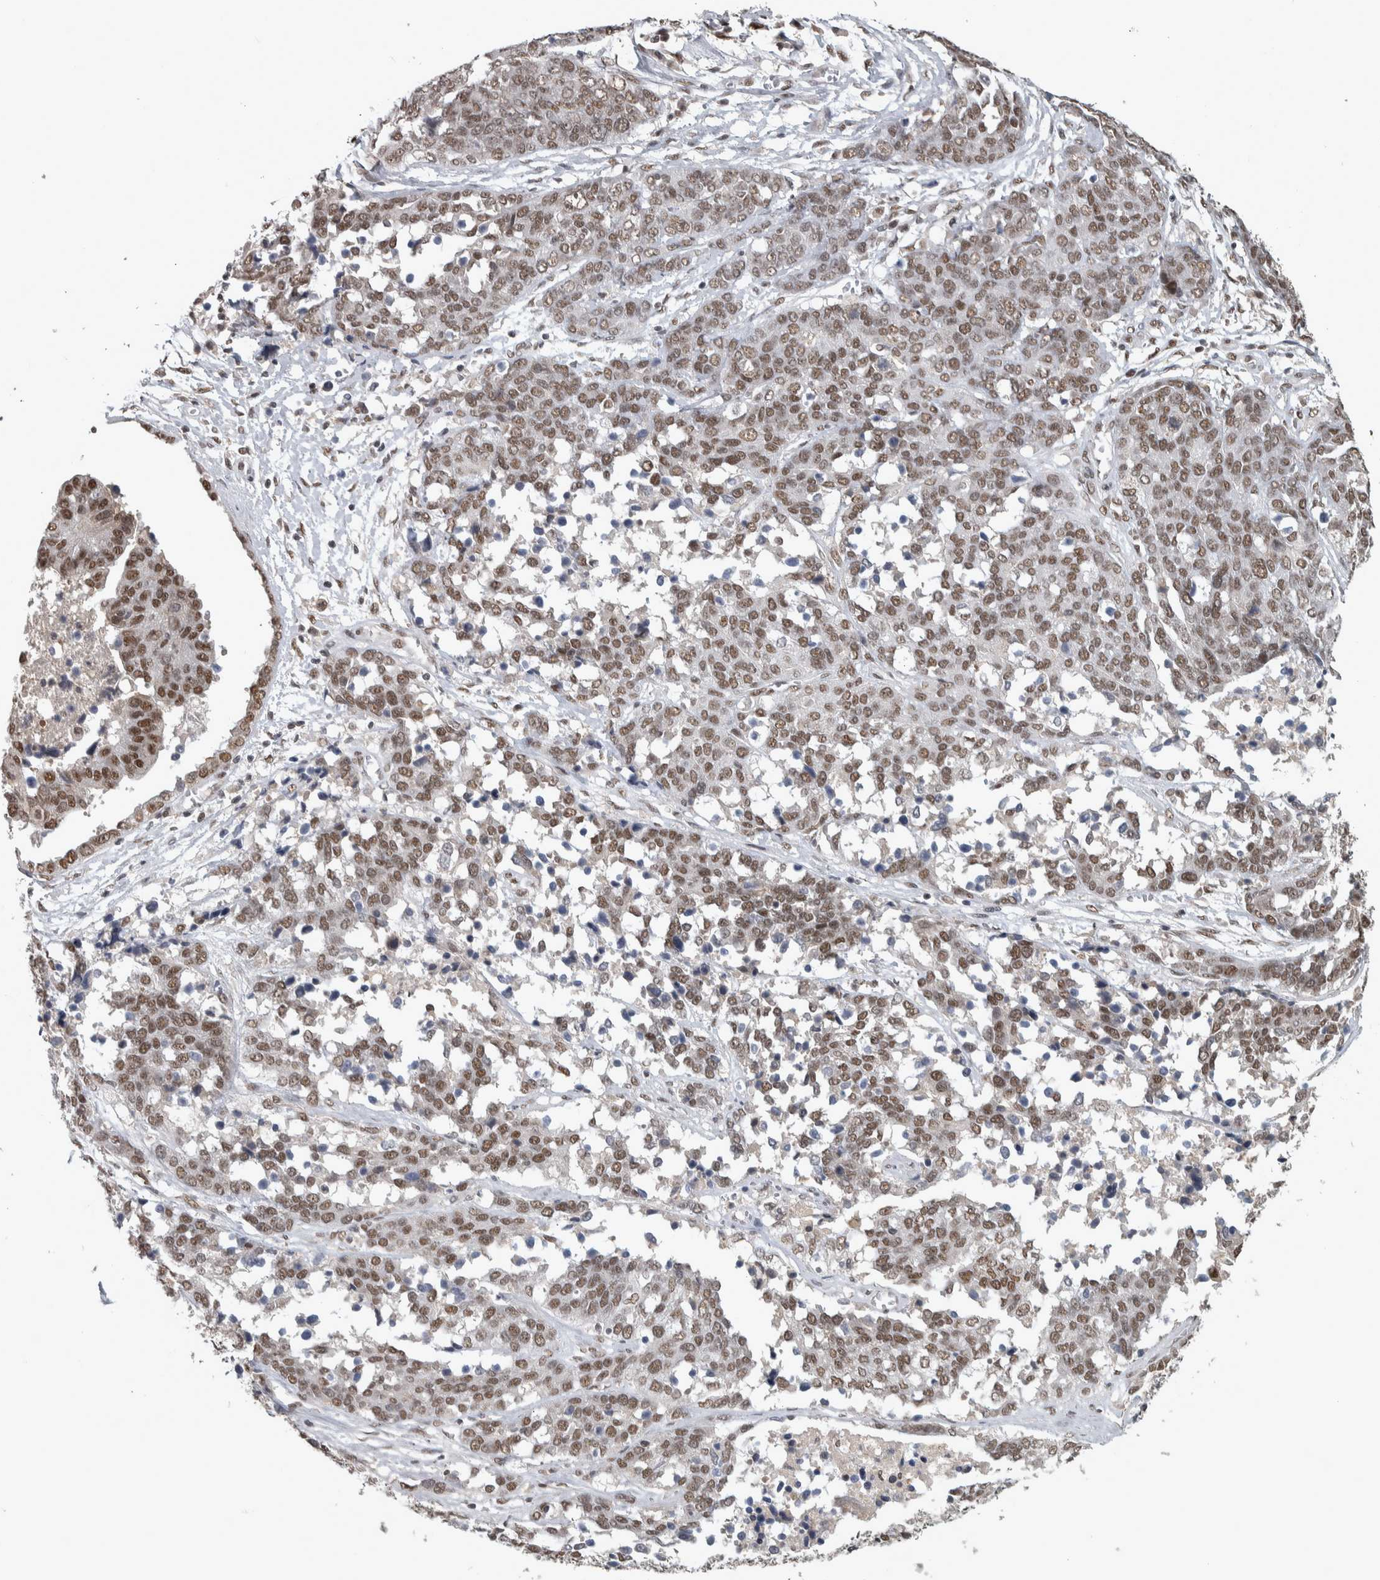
{"staining": {"intensity": "moderate", "quantity": ">75%", "location": "nuclear"}, "tissue": "ovarian cancer", "cell_type": "Tumor cells", "image_type": "cancer", "snomed": [{"axis": "morphology", "description": "Cystadenocarcinoma, serous, NOS"}, {"axis": "topography", "description": "Ovary"}], "caption": "Immunohistochemistry of ovarian cancer (serous cystadenocarcinoma) exhibits medium levels of moderate nuclear staining in about >75% of tumor cells.", "gene": "DDX42", "patient": {"sex": "female", "age": 44}}